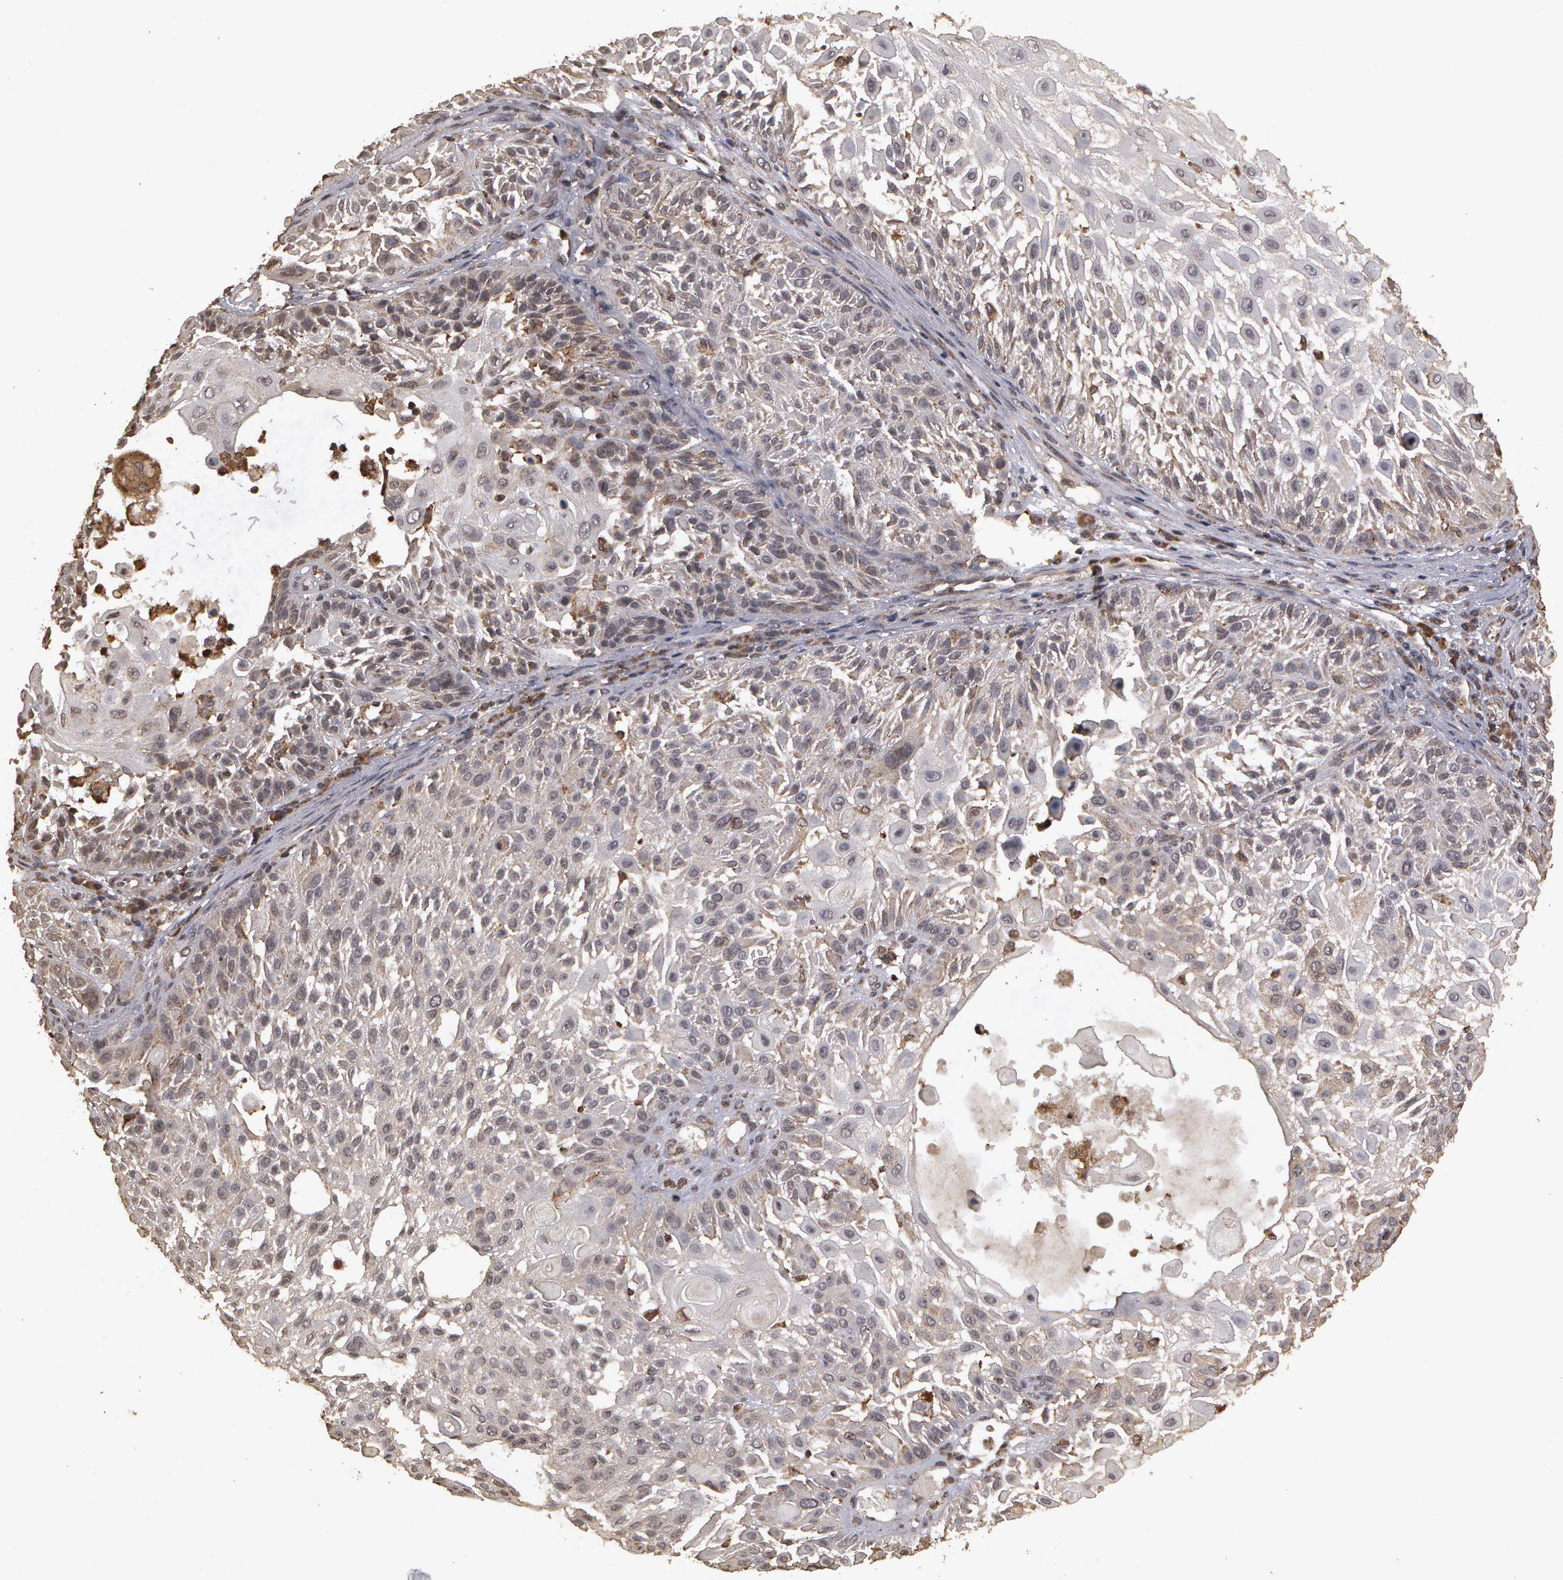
{"staining": {"intensity": "negative", "quantity": "none", "location": "none"}, "tissue": "skin cancer", "cell_type": "Tumor cells", "image_type": "cancer", "snomed": [{"axis": "morphology", "description": "Squamous cell carcinoma, NOS"}, {"axis": "topography", "description": "Skin"}], "caption": "Immunohistochemistry (IHC) photomicrograph of skin cancer (squamous cell carcinoma) stained for a protein (brown), which displays no expression in tumor cells. (IHC, brightfield microscopy, high magnification).", "gene": "CALR", "patient": {"sex": "female", "age": 89}}